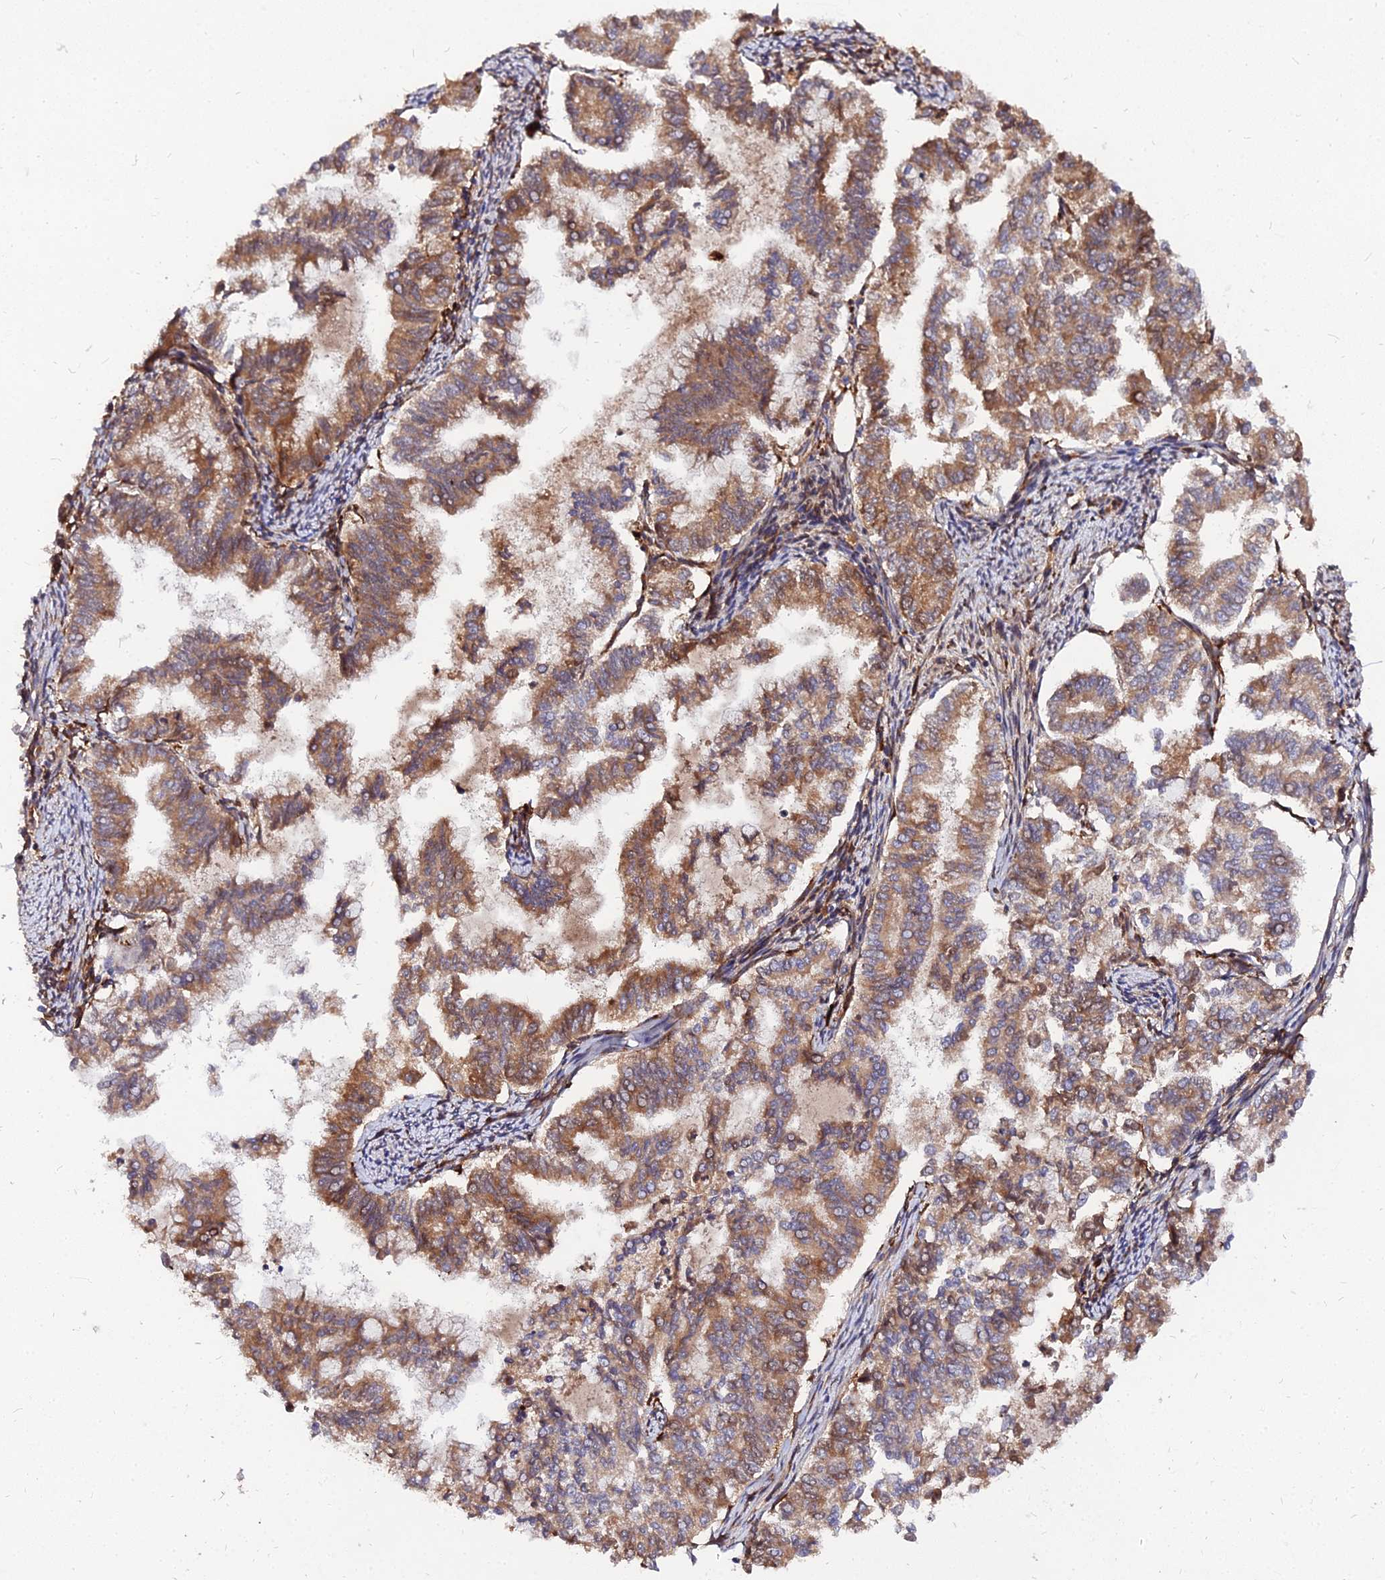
{"staining": {"intensity": "moderate", "quantity": ">75%", "location": "cytoplasmic/membranous"}, "tissue": "endometrial cancer", "cell_type": "Tumor cells", "image_type": "cancer", "snomed": [{"axis": "morphology", "description": "Adenocarcinoma, NOS"}, {"axis": "topography", "description": "Endometrium"}], "caption": "Moderate cytoplasmic/membranous protein expression is present in about >75% of tumor cells in endometrial cancer (adenocarcinoma).", "gene": "PDE4D", "patient": {"sex": "female", "age": 79}}